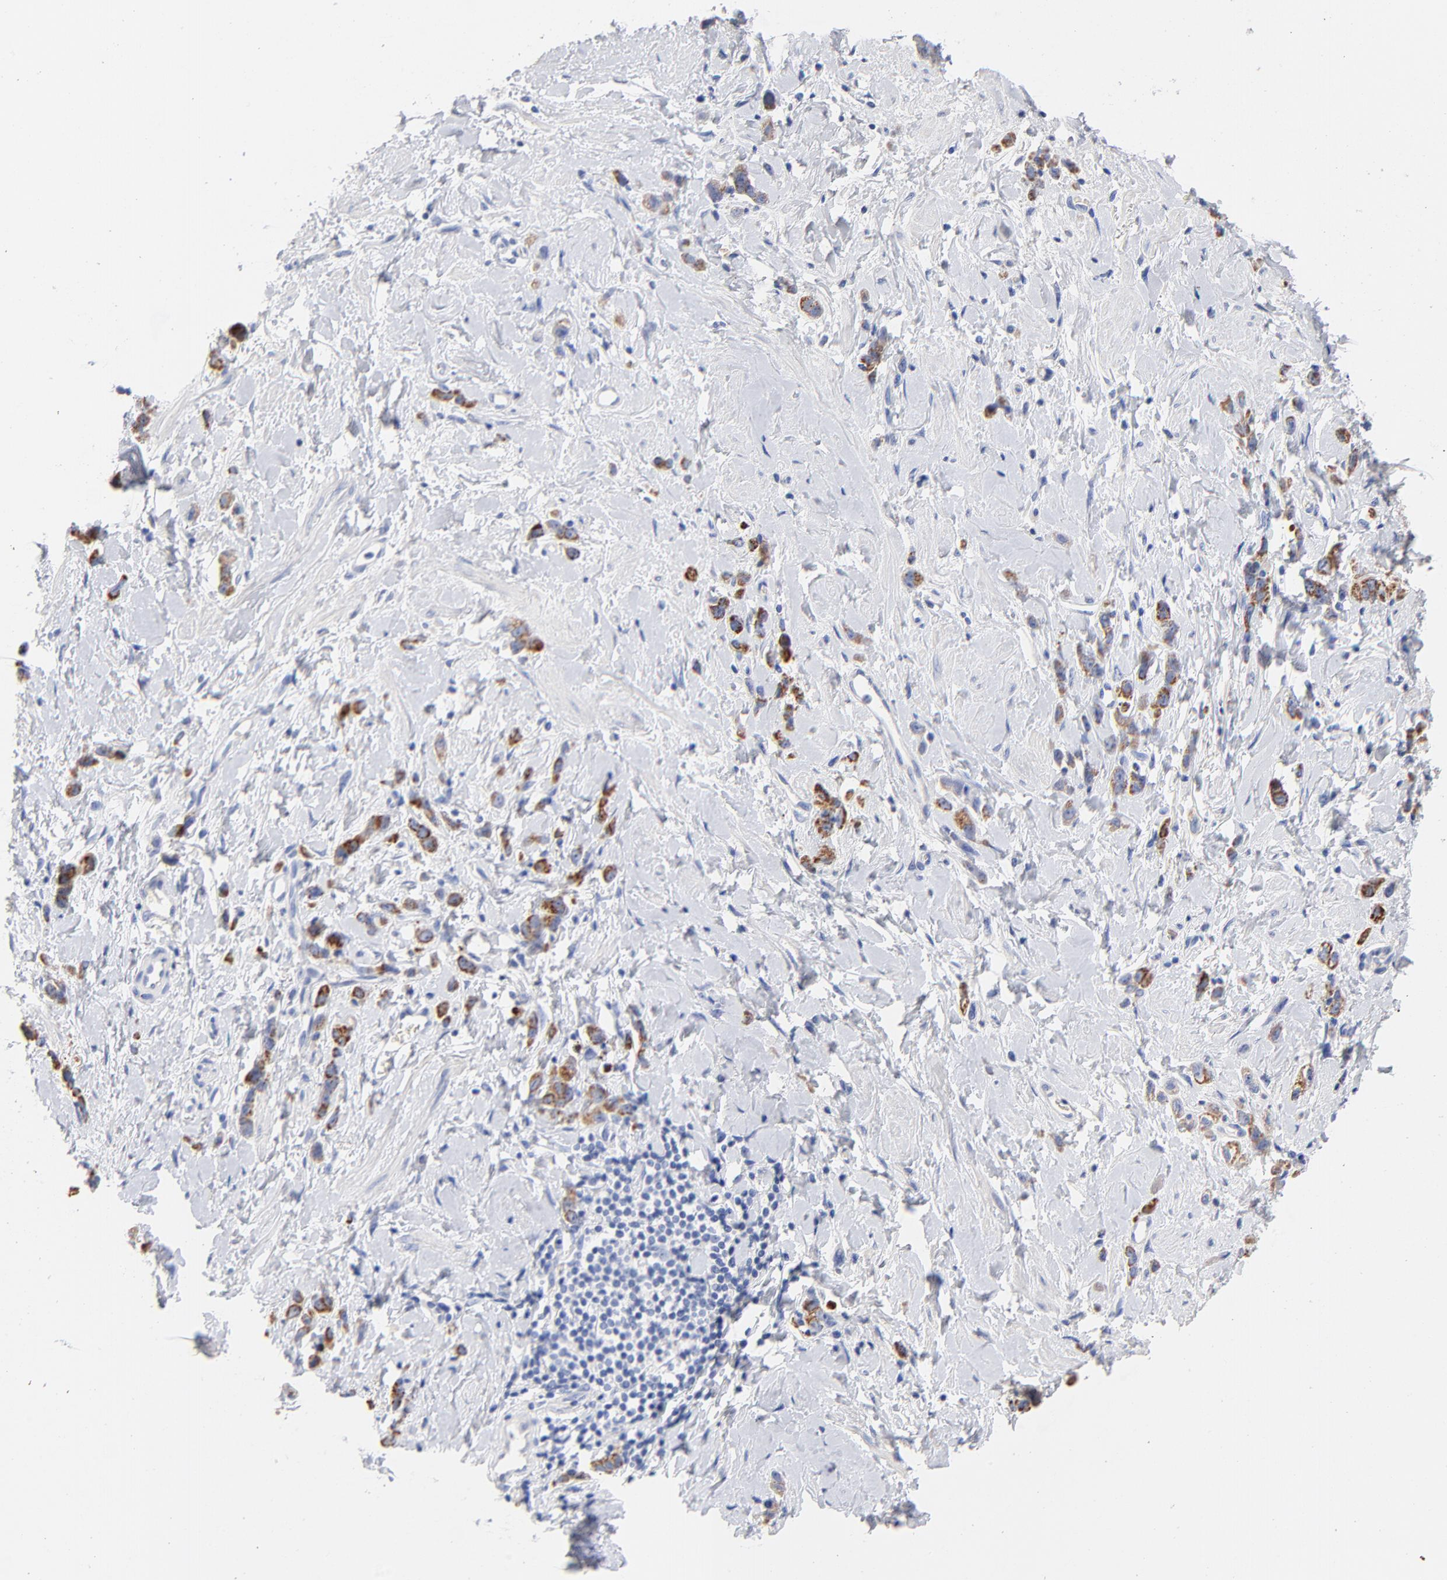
{"staining": {"intensity": "moderate", "quantity": ">75%", "location": "cytoplasmic/membranous"}, "tissue": "stomach cancer", "cell_type": "Tumor cells", "image_type": "cancer", "snomed": [{"axis": "morphology", "description": "Normal tissue, NOS"}, {"axis": "morphology", "description": "Adenocarcinoma, NOS"}, {"axis": "topography", "description": "Stomach"}], "caption": "Stomach cancer (adenocarcinoma) stained with a brown dye demonstrates moderate cytoplasmic/membranous positive expression in about >75% of tumor cells.", "gene": "CPS1", "patient": {"sex": "male", "age": 82}}